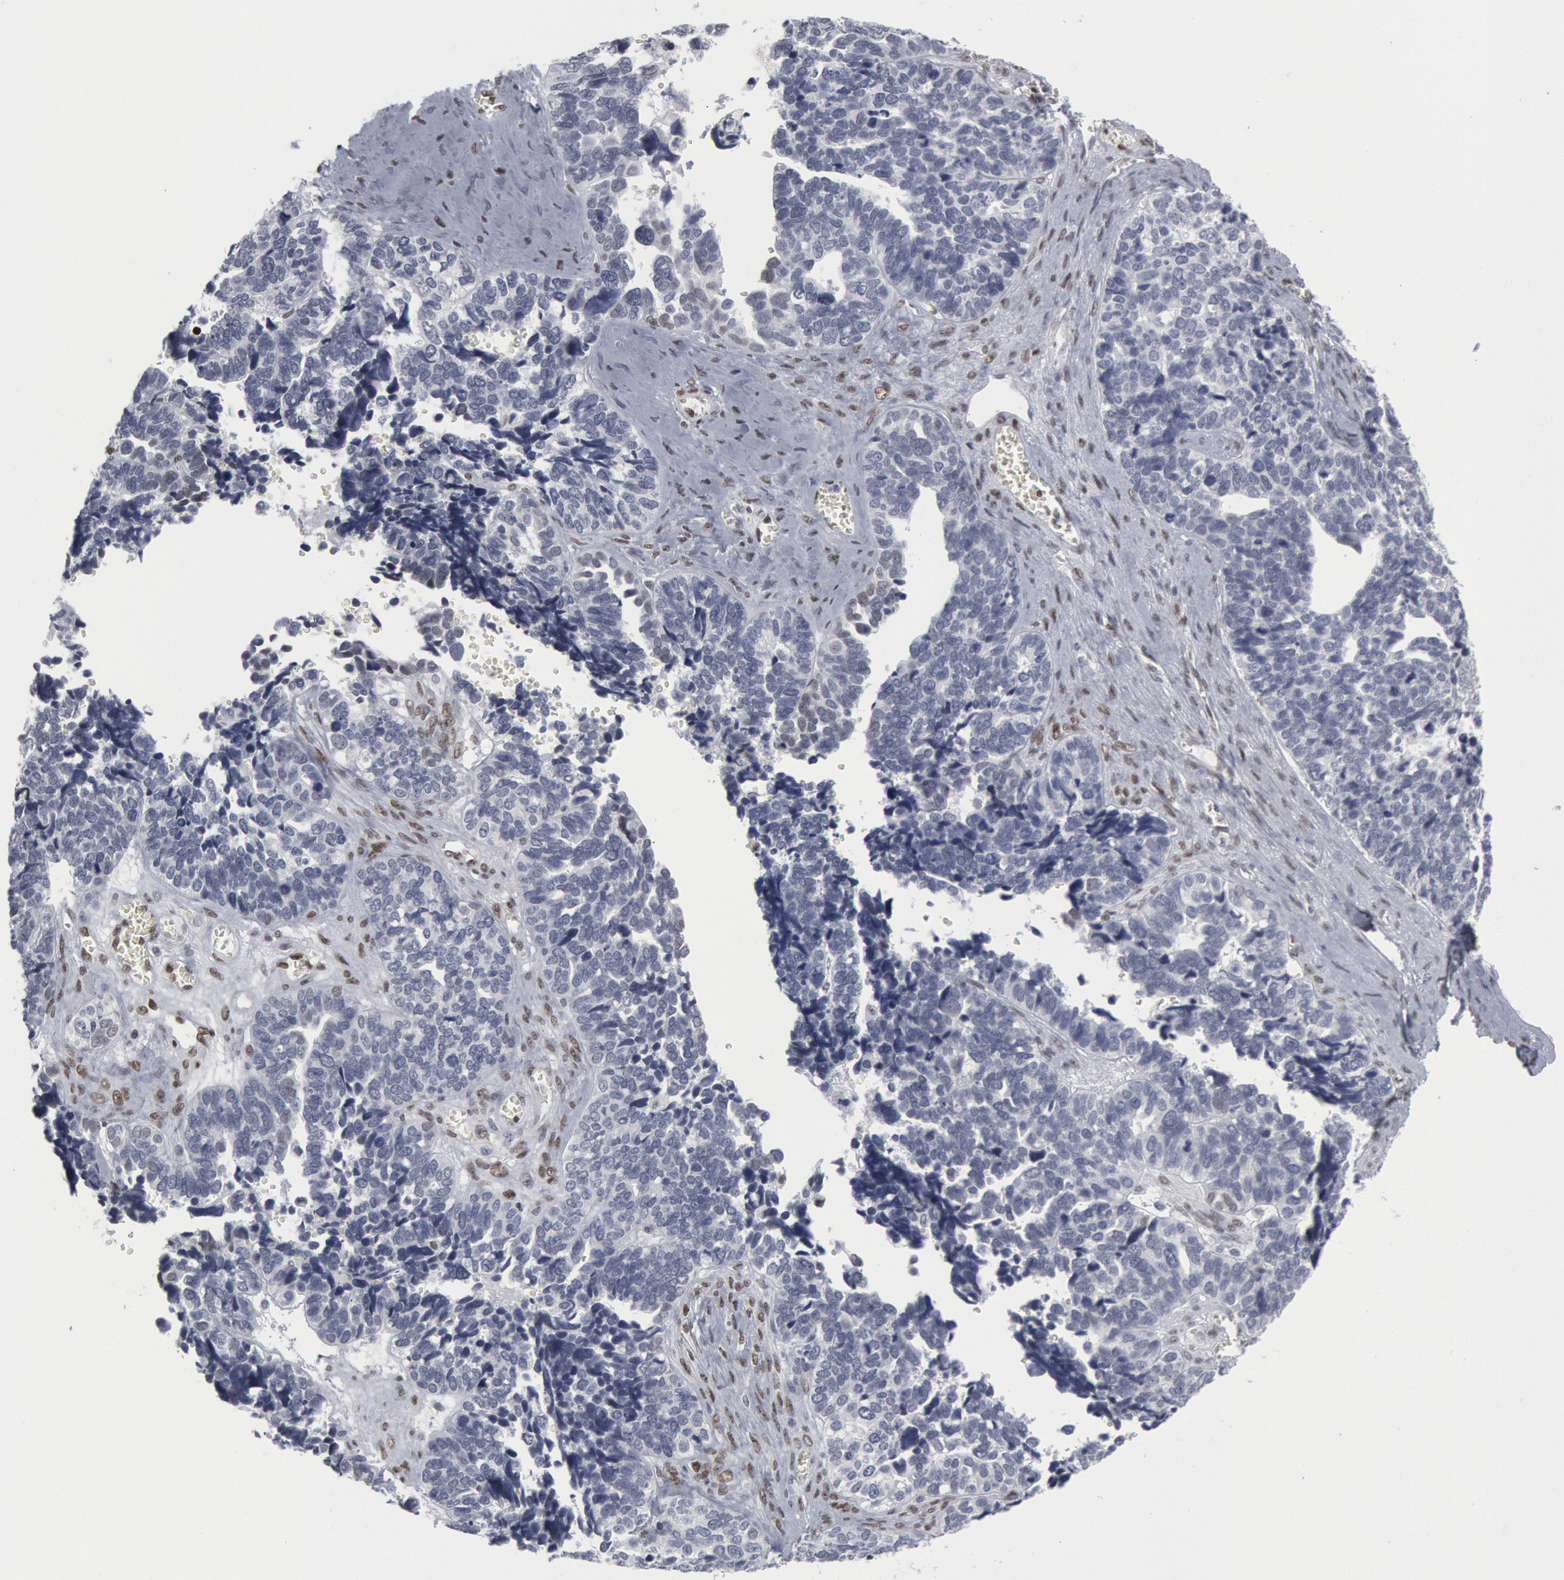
{"staining": {"intensity": "negative", "quantity": "none", "location": "none"}, "tissue": "ovarian cancer", "cell_type": "Tumor cells", "image_type": "cancer", "snomed": [{"axis": "morphology", "description": "Cystadenocarcinoma, serous, NOS"}, {"axis": "topography", "description": "Ovary"}], "caption": "Immunohistochemistry (IHC) photomicrograph of neoplastic tissue: ovarian serous cystadenocarcinoma stained with DAB displays no significant protein positivity in tumor cells.", "gene": "MECP2", "patient": {"sex": "female", "age": 77}}